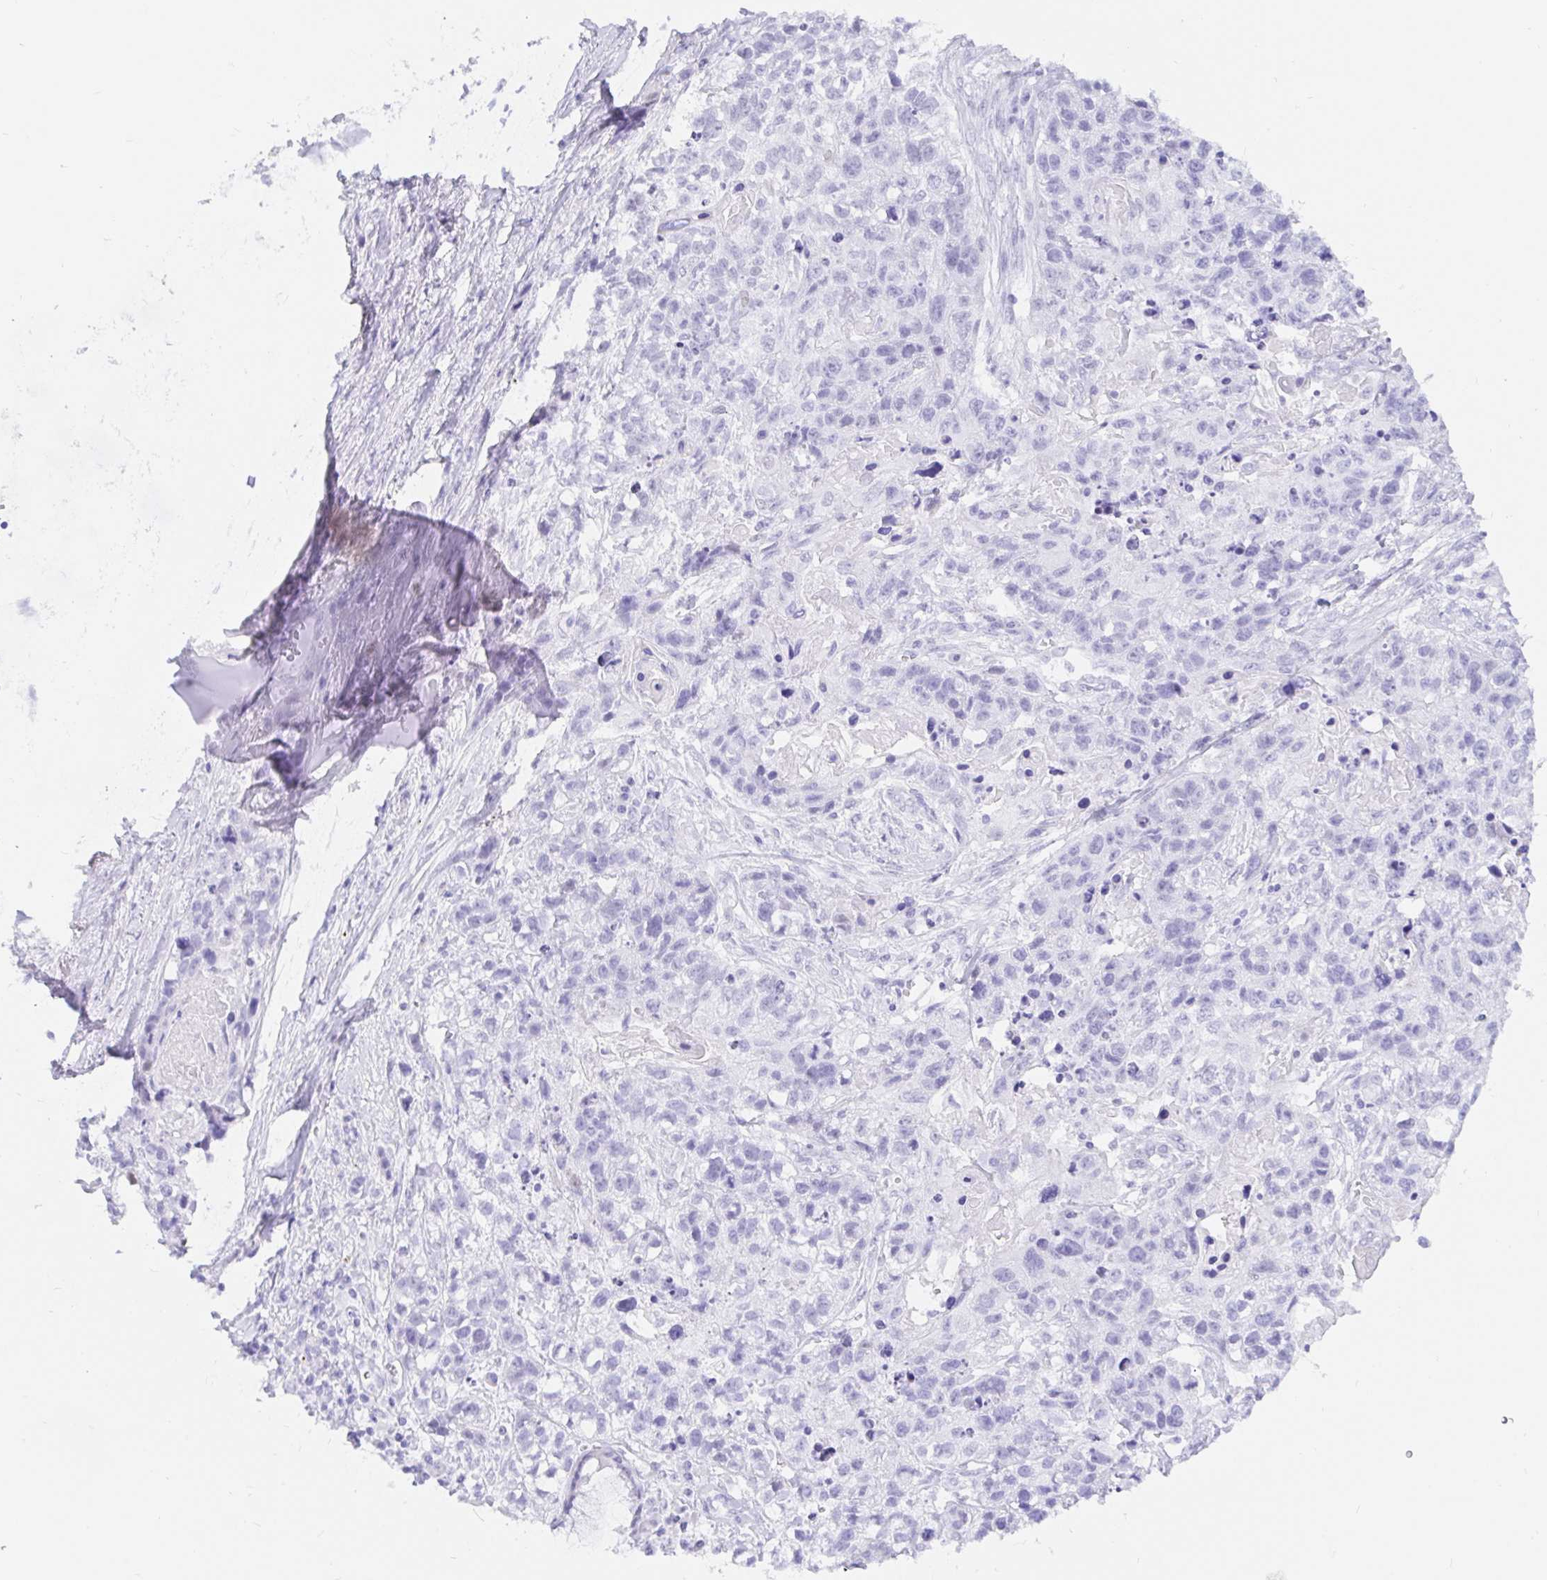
{"staining": {"intensity": "negative", "quantity": "none", "location": "none"}, "tissue": "lung cancer", "cell_type": "Tumor cells", "image_type": "cancer", "snomed": [{"axis": "morphology", "description": "Squamous cell carcinoma, NOS"}, {"axis": "topography", "description": "Lung"}], "caption": "Human lung squamous cell carcinoma stained for a protein using immunohistochemistry (IHC) demonstrates no expression in tumor cells.", "gene": "OR6T1", "patient": {"sex": "male", "age": 74}}